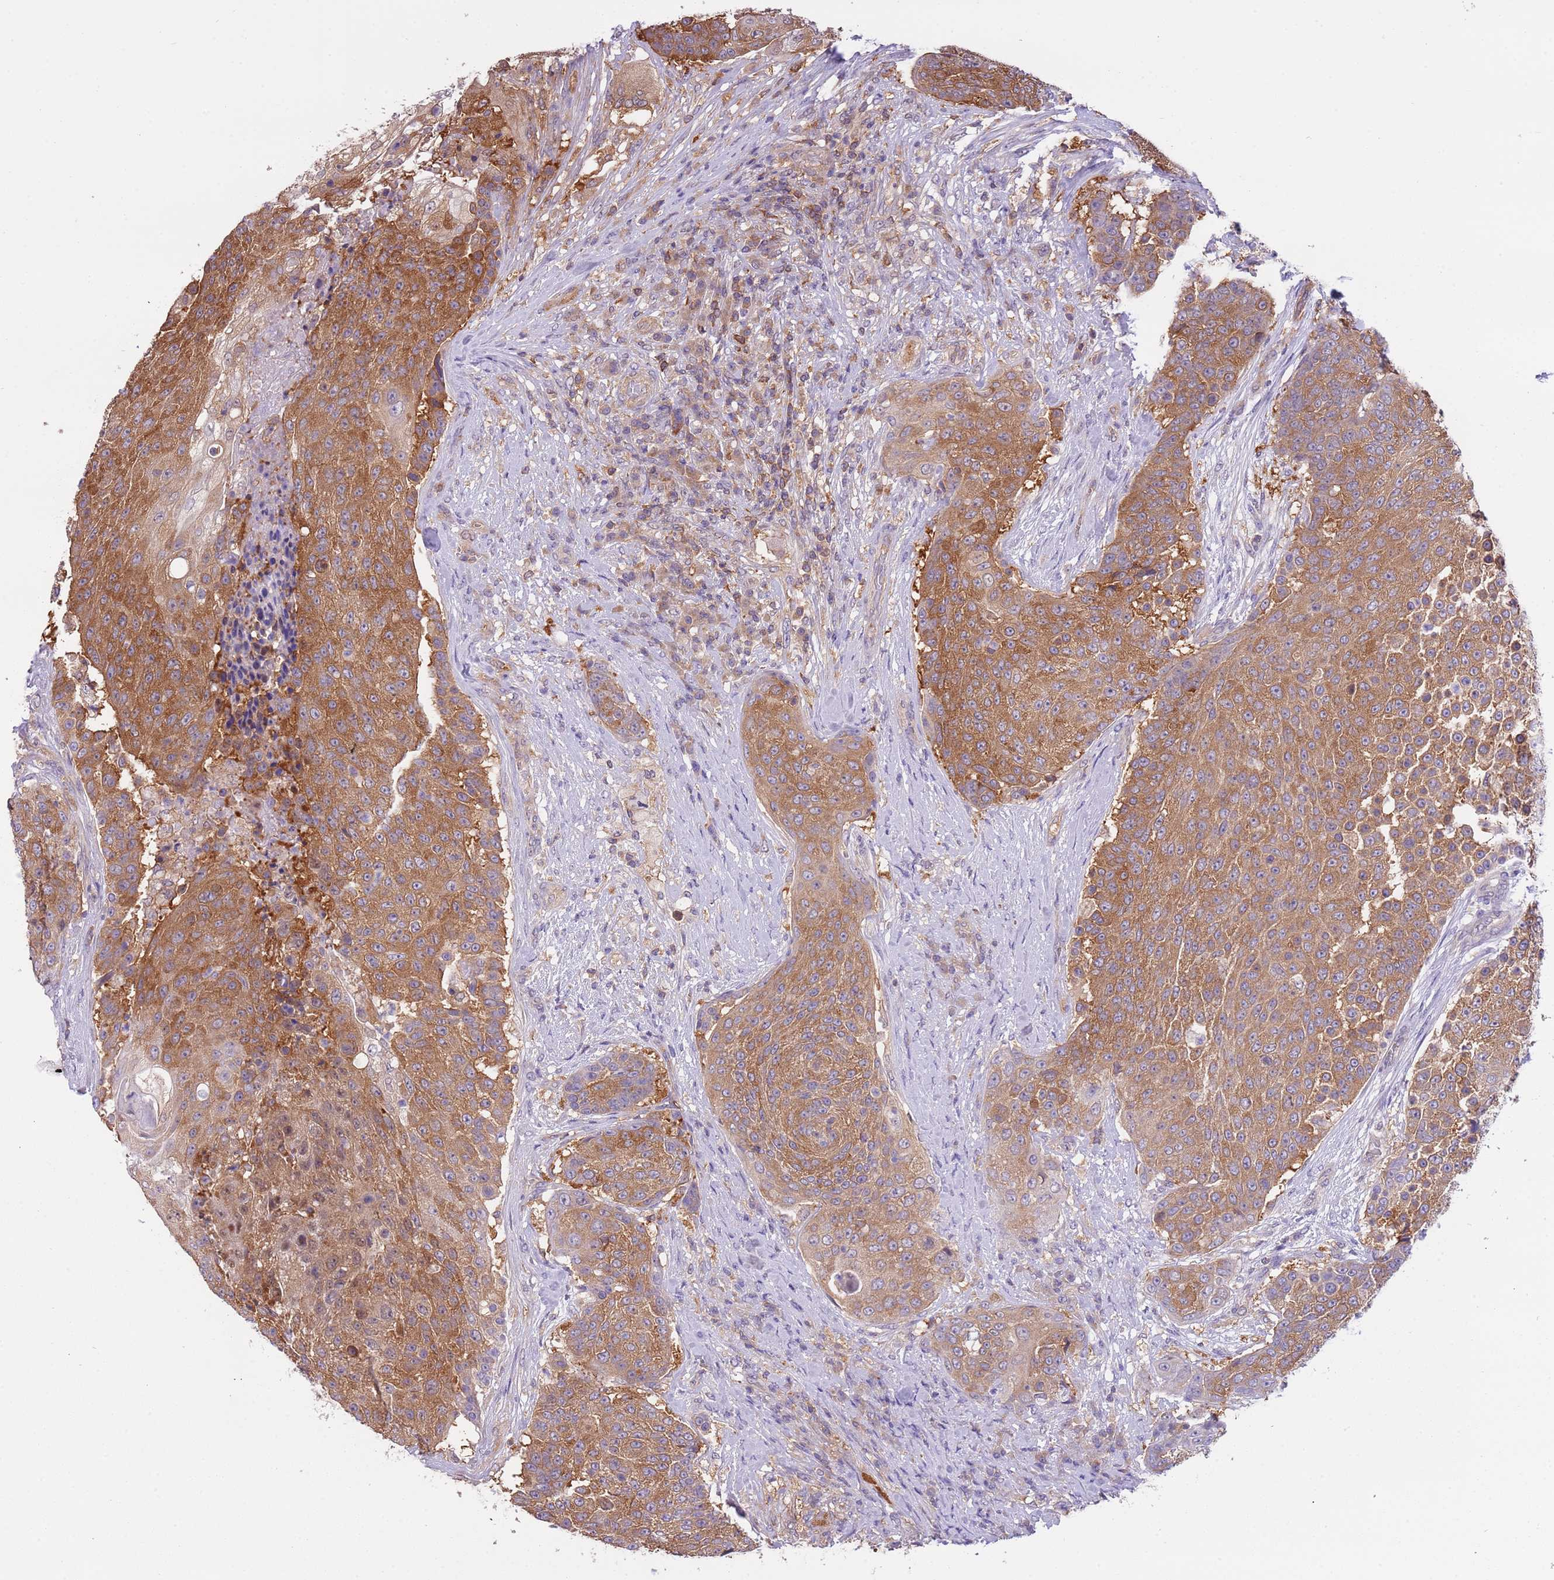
{"staining": {"intensity": "strong", "quantity": "25%-75%", "location": "cytoplasmic/membranous"}, "tissue": "urothelial cancer", "cell_type": "Tumor cells", "image_type": "cancer", "snomed": [{"axis": "morphology", "description": "Urothelial carcinoma, High grade"}, {"axis": "topography", "description": "Urinary bladder"}], "caption": "Strong cytoplasmic/membranous expression is present in approximately 25%-75% of tumor cells in high-grade urothelial carcinoma.", "gene": "STIP1", "patient": {"sex": "female", "age": 63}}